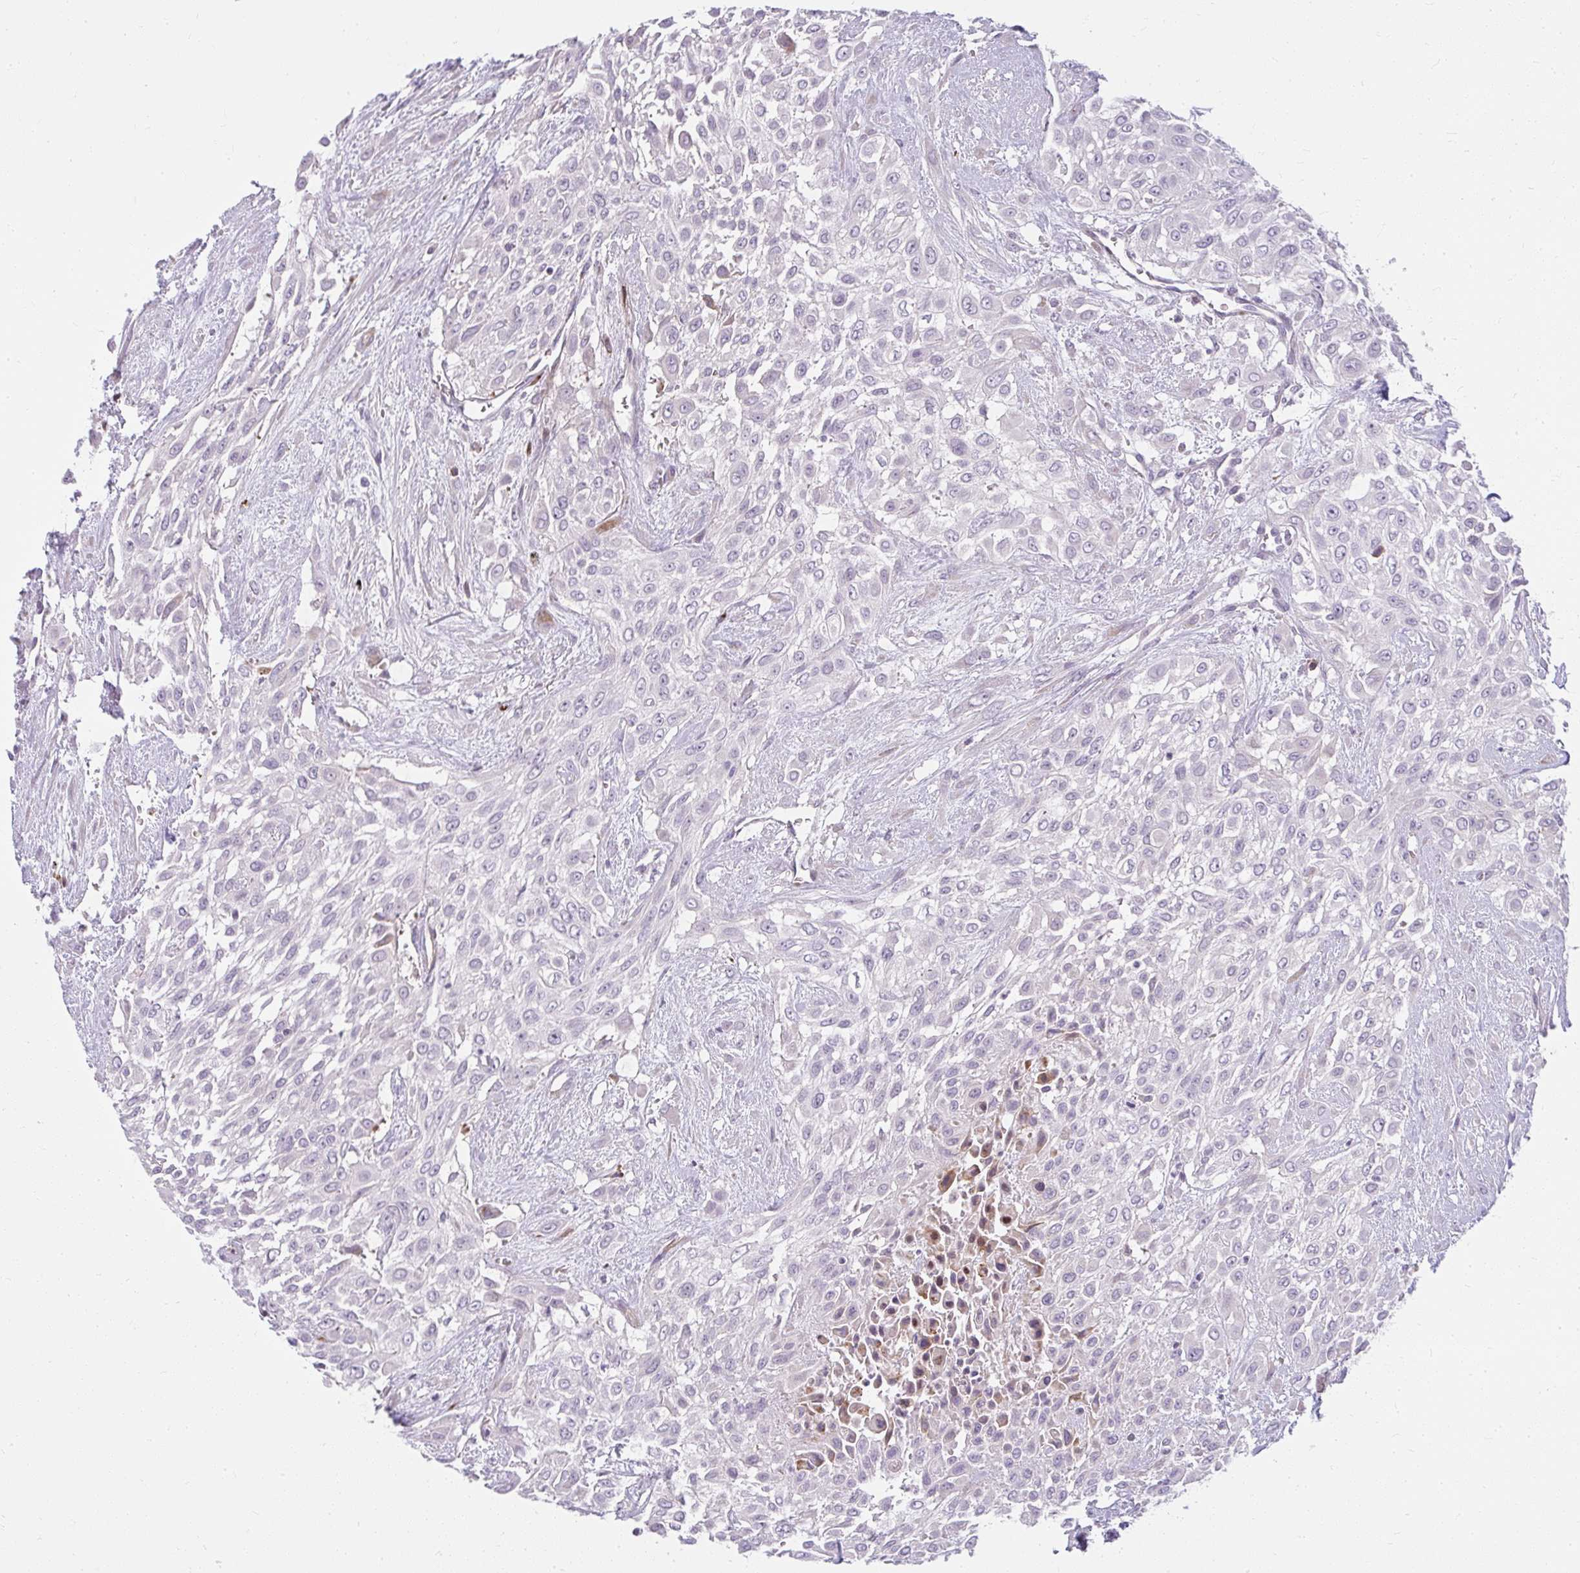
{"staining": {"intensity": "negative", "quantity": "none", "location": "none"}, "tissue": "urothelial cancer", "cell_type": "Tumor cells", "image_type": "cancer", "snomed": [{"axis": "morphology", "description": "Urothelial carcinoma, High grade"}, {"axis": "topography", "description": "Urinary bladder"}], "caption": "Histopathology image shows no significant protein staining in tumor cells of urothelial carcinoma (high-grade). (DAB (3,3'-diaminobenzidine) immunohistochemistry (IHC) with hematoxylin counter stain).", "gene": "ZFYVE26", "patient": {"sex": "male", "age": 57}}